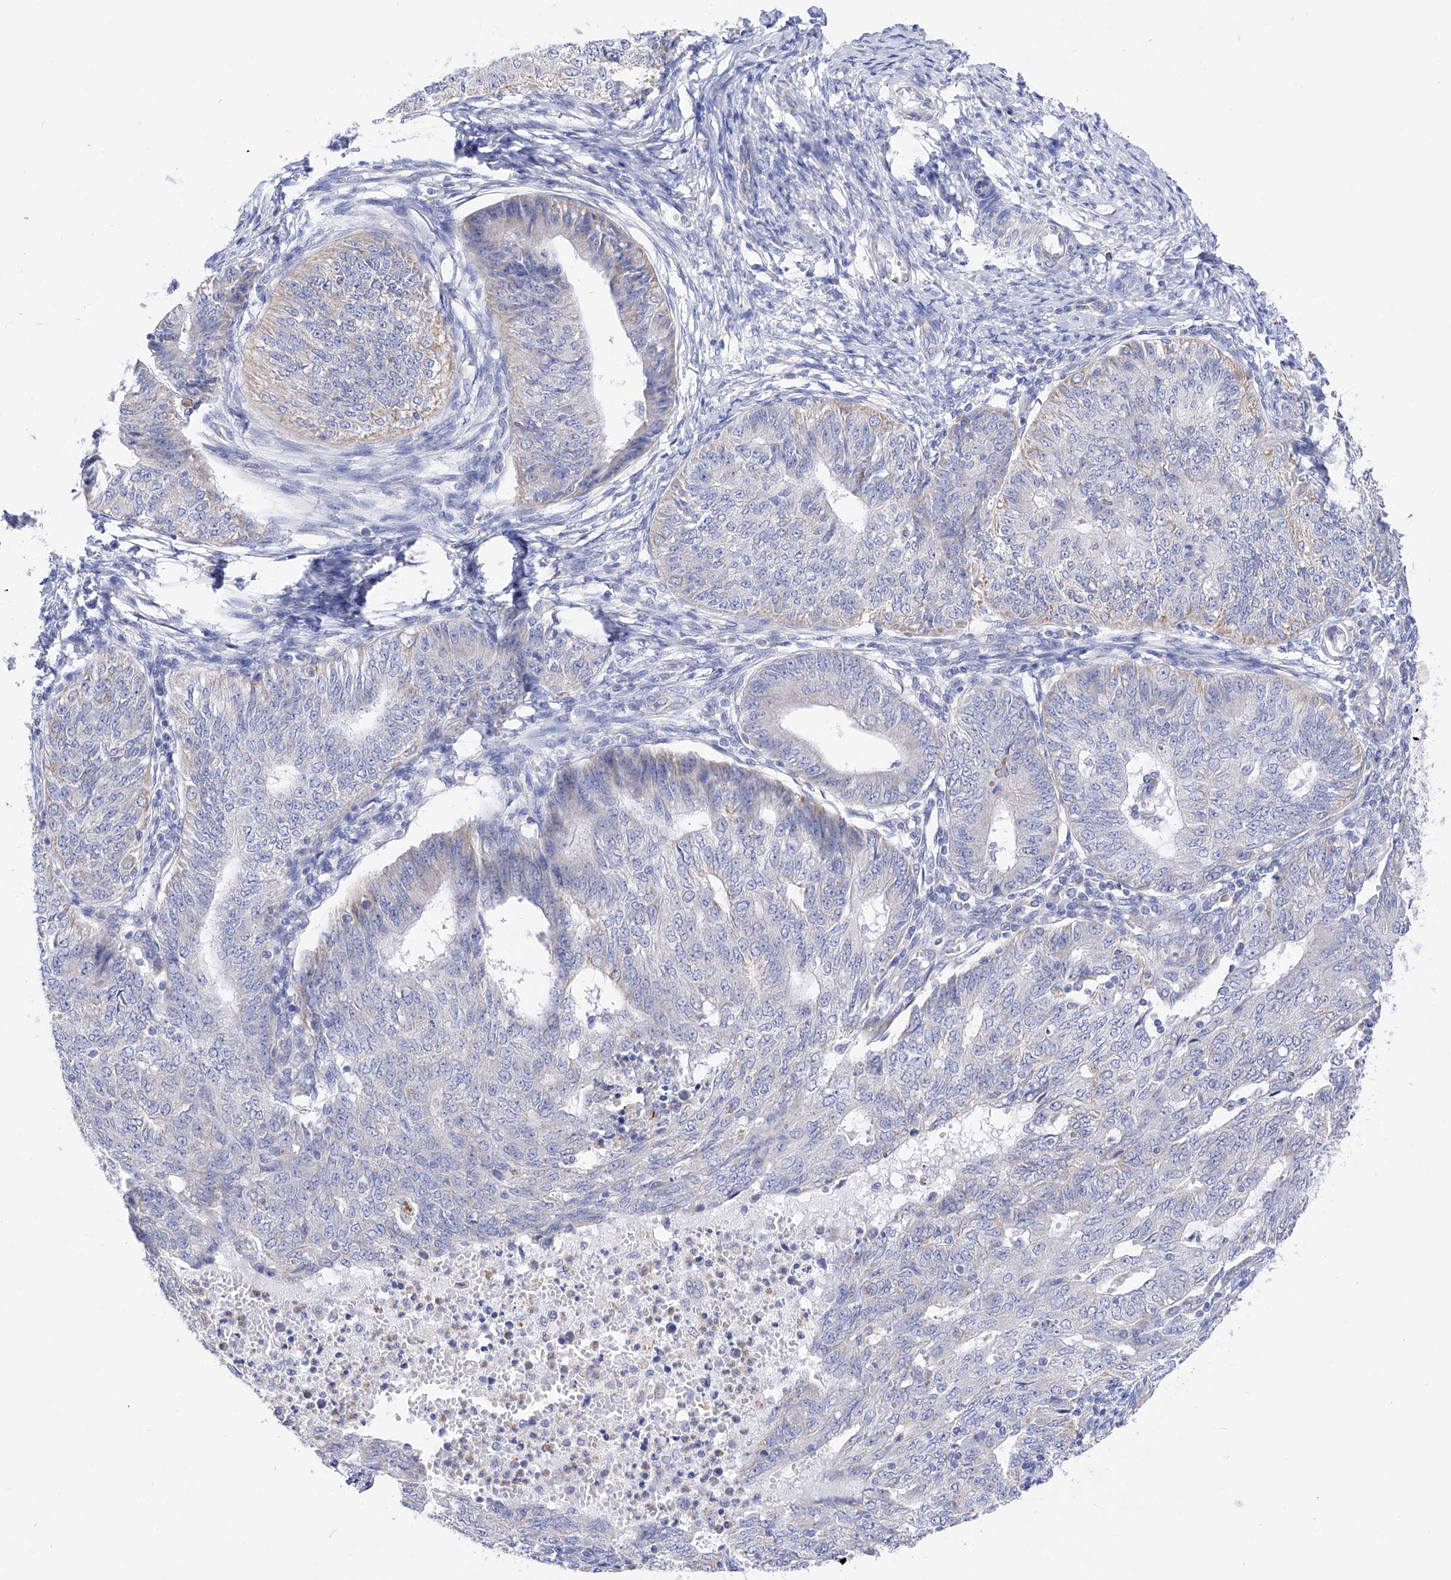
{"staining": {"intensity": "negative", "quantity": "none", "location": "none"}, "tissue": "endometrial cancer", "cell_type": "Tumor cells", "image_type": "cancer", "snomed": [{"axis": "morphology", "description": "Adenocarcinoma, NOS"}, {"axis": "topography", "description": "Endometrium"}], "caption": "The immunohistochemistry (IHC) micrograph has no significant expression in tumor cells of endometrial adenocarcinoma tissue. (Immunohistochemistry (ihc), brightfield microscopy, high magnification).", "gene": "FLG", "patient": {"sex": "female", "age": 32}}